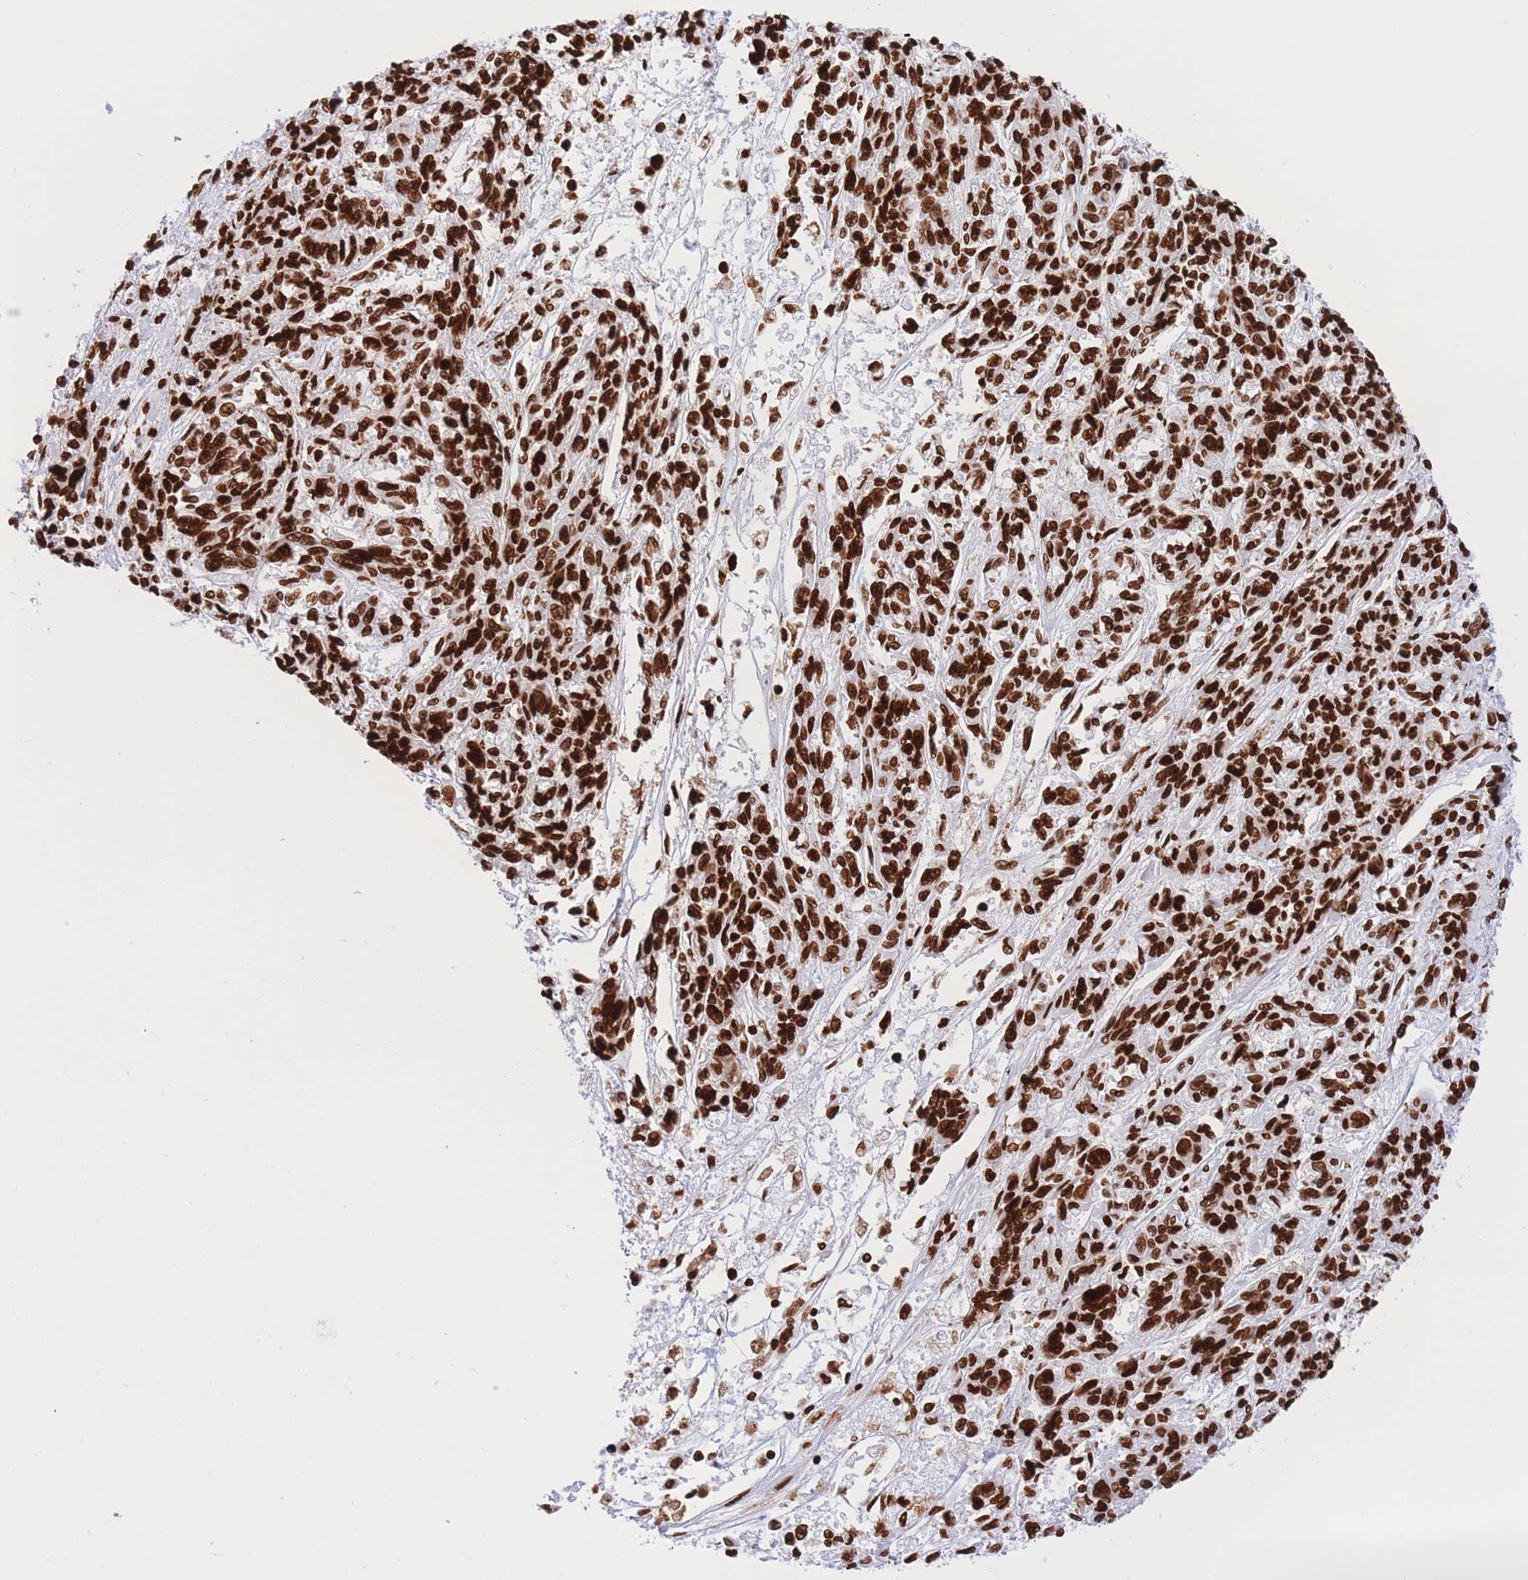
{"staining": {"intensity": "strong", "quantity": ">75%", "location": "nuclear"}, "tissue": "melanoma", "cell_type": "Tumor cells", "image_type": "cancer", "snomed": [{"axis": "morphology", "description": "Malignant melanoma, NOS"}, {"axis": "topography", "description": "Skin"}], "caption": "Melanoma stained with a protein marker displays strong staining in tumor cells.", "gene": "H2BC11", "patient": {"sex": "male", "age": 53}}